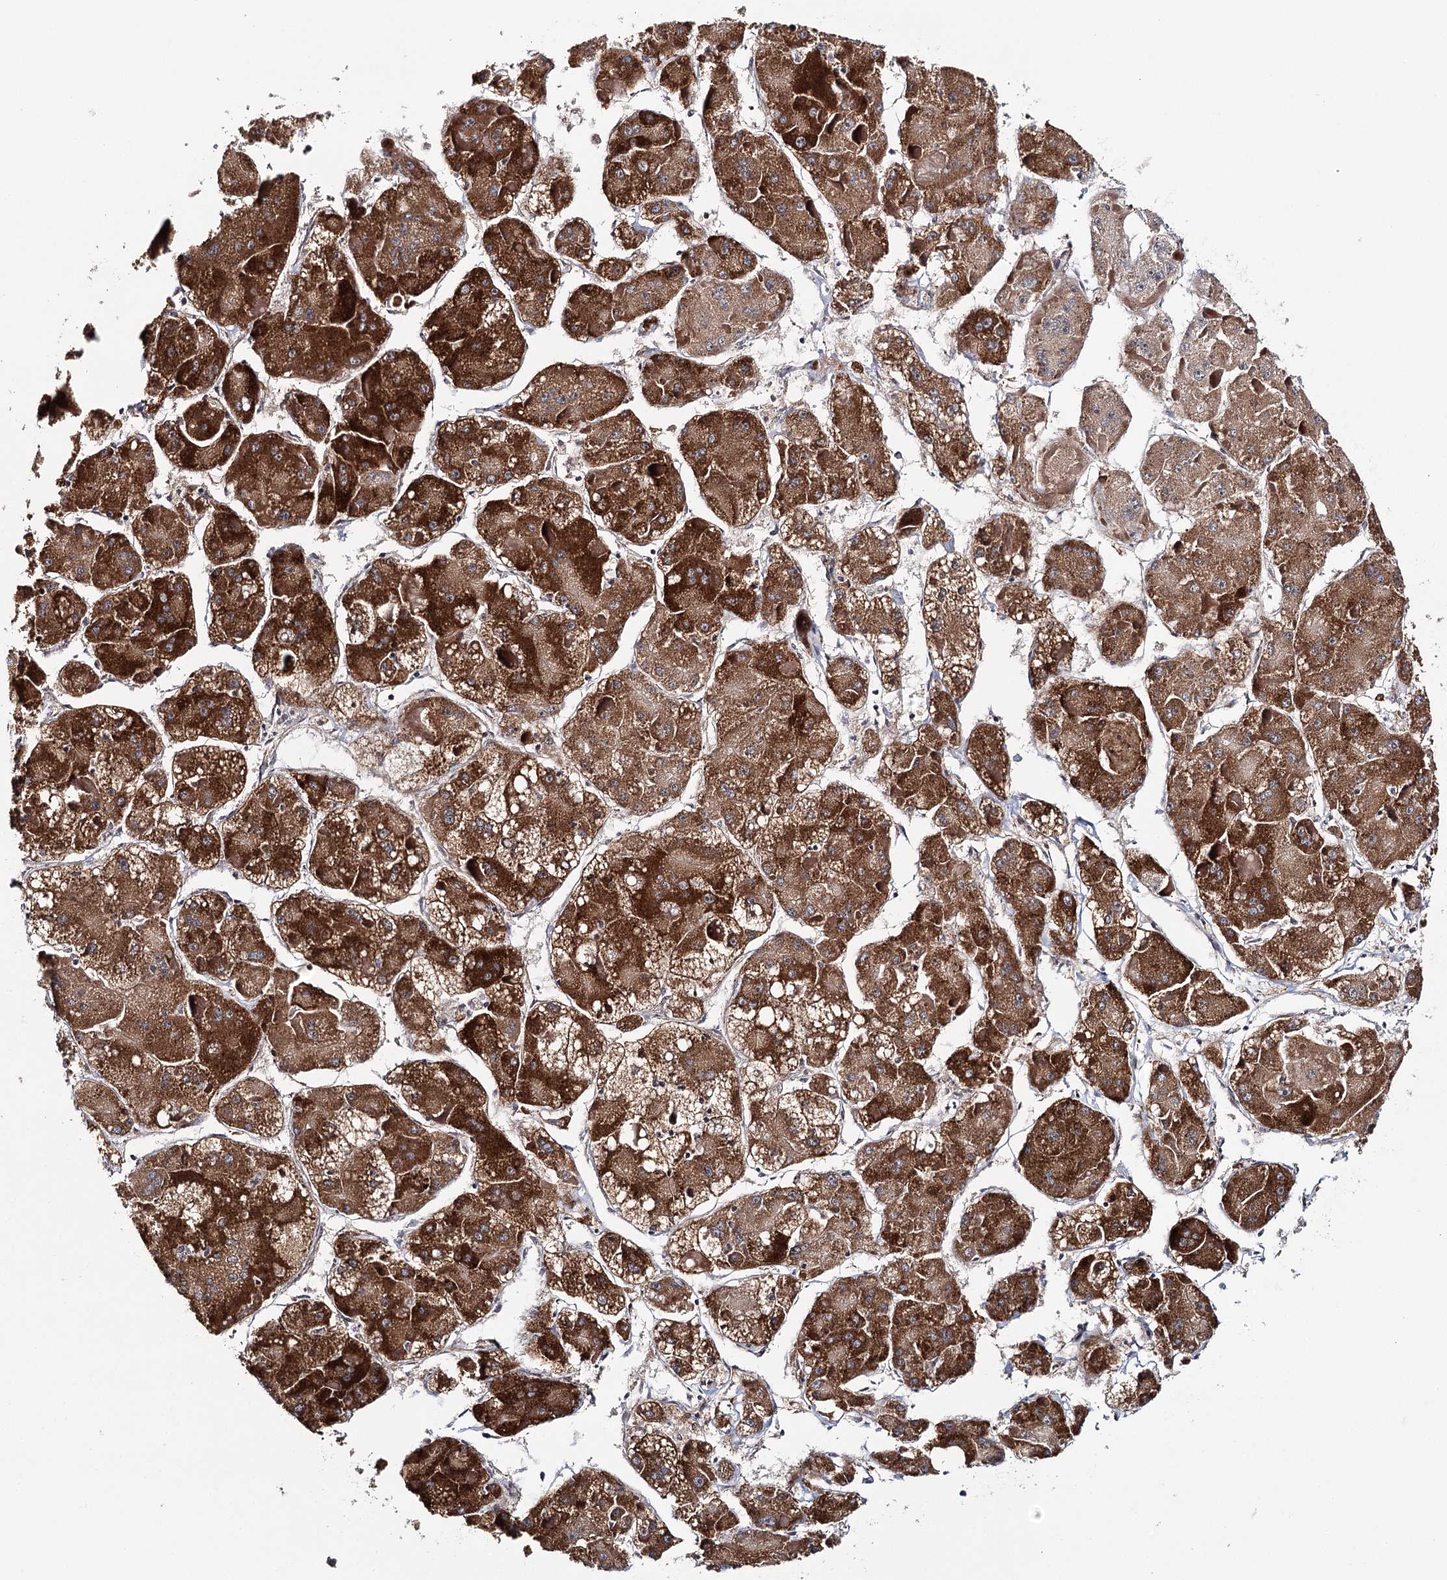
{"staining": {"intensity": "strong", "quantity": ">75%", "location": "cytoplasmic/membranous"}, "tissue": "liver cancer", "cell_type": "Tumor cells", "image_type": "cancer", "snomed": [{"axis": "morphology", "description": "Carcinoma, Hepatocellular, NOS"}, {"axis": "topography", "description": "Liver"}], "caption": "Strong cytoplasmic/membranous protein staining is appreciated in about >75% of tumor cells in liver hepatocellular carcinoma.", "gene": "MKNK1", "patient": {"sex": "female", "age": 73}}